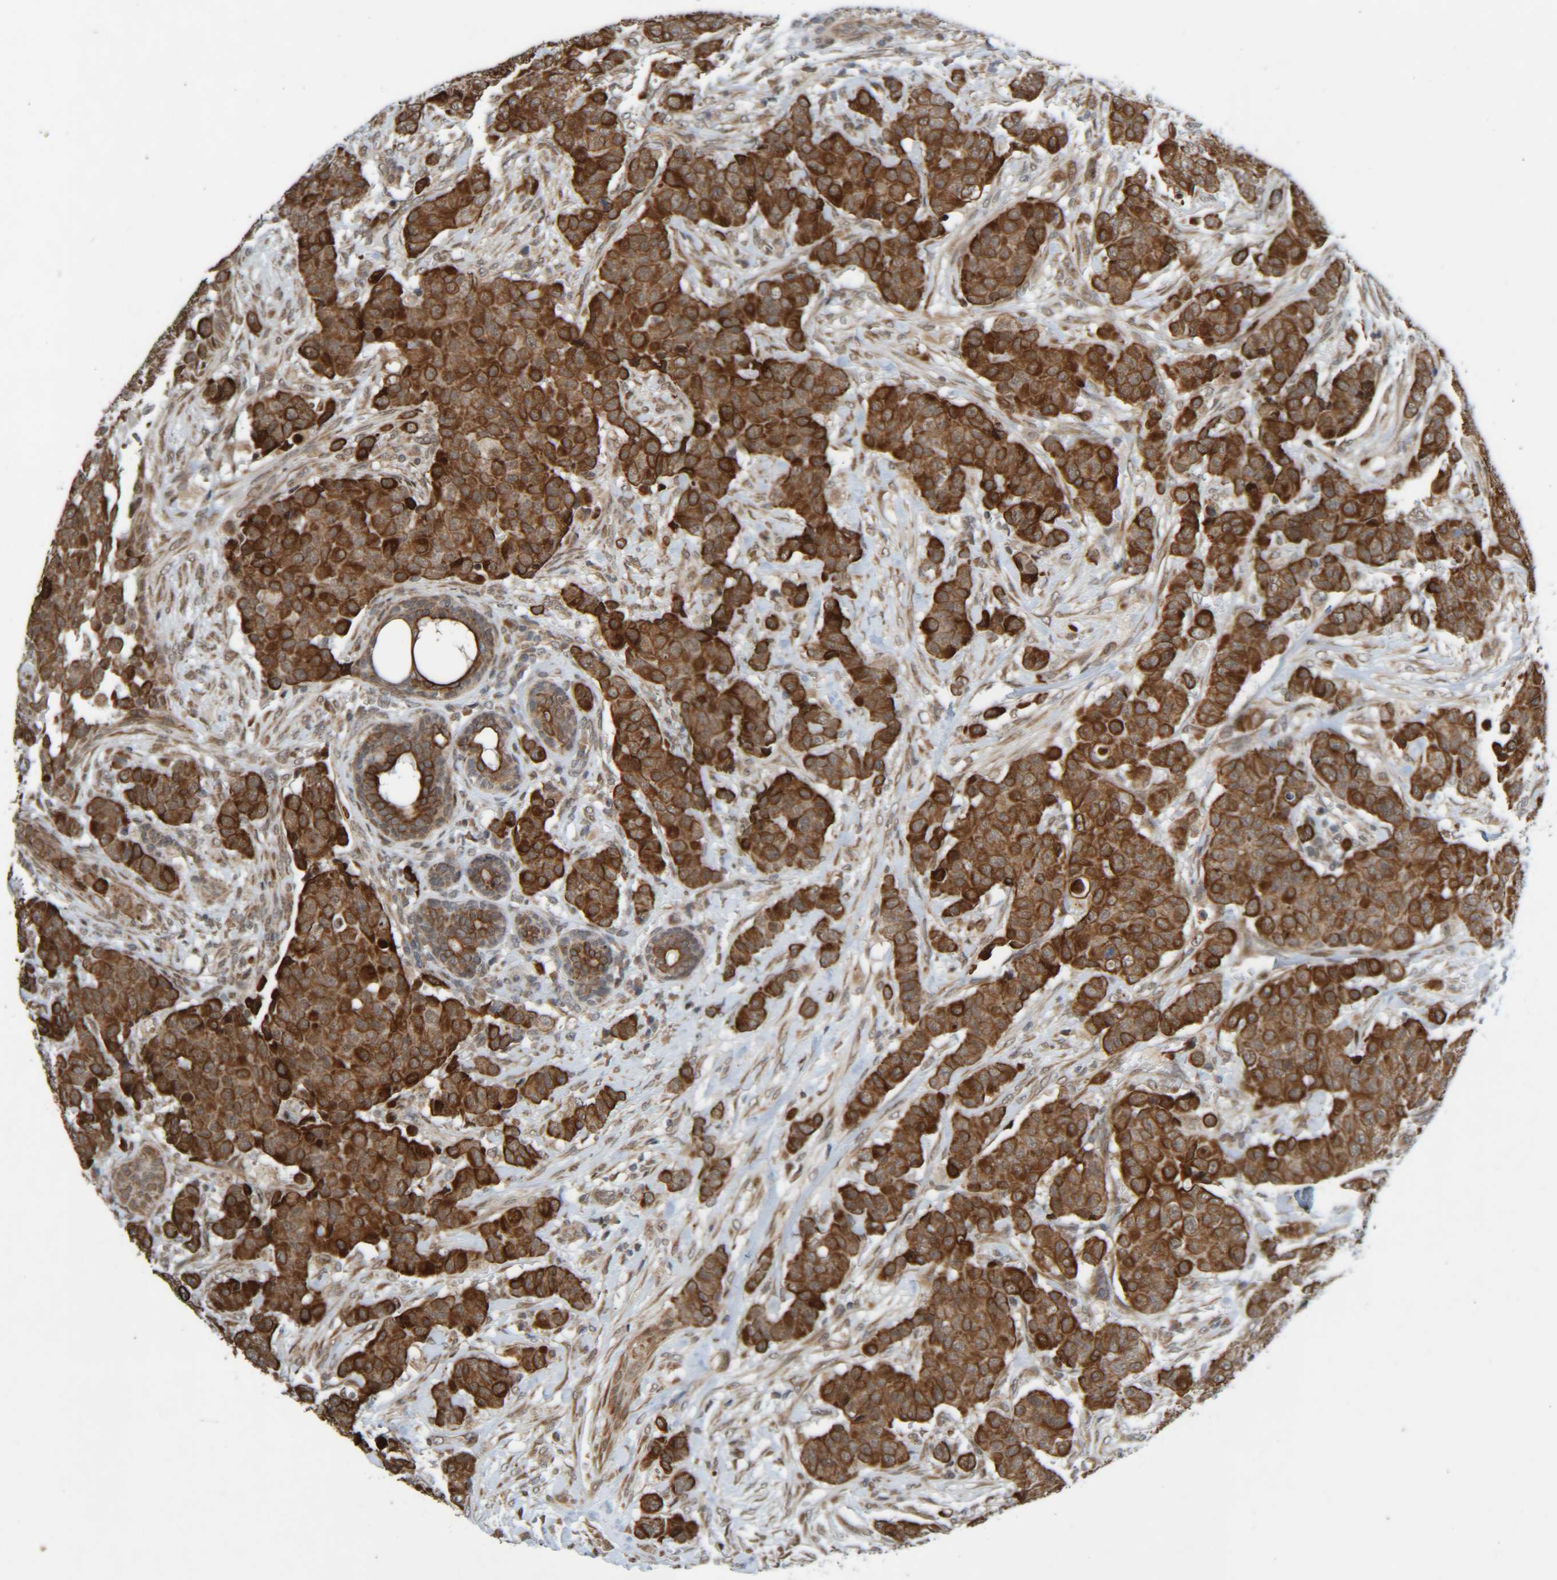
{"staining": {"intensity": "strong", "quantity": ">75%", "location": "cytoplasmic/membranous"}, "tissue": "breast cancer", "cell_type": "Tumor cells", "image_type": "cancer", "snomed": [{"axis": "morphology", "description": "Normal tissue, NOS"}, {"axis": "morphology", "description": "Duct carcinoma"}, {"axis": "topography", "description": "Breast"}], "caption": "An immunohistochemistry photomicrograph of neoplastic tissue is shown. Protein staining in brown labels strong cytoplasmic/membranous positivity in invasive ductal carcinoma (breast) within tumor cells. (DAB (3,3'-diaminobenzidine) IHC with brightfield microscopy, high magnification).", "gene": "CCDC57", "patient": {"sex": "female", "age": 40}}